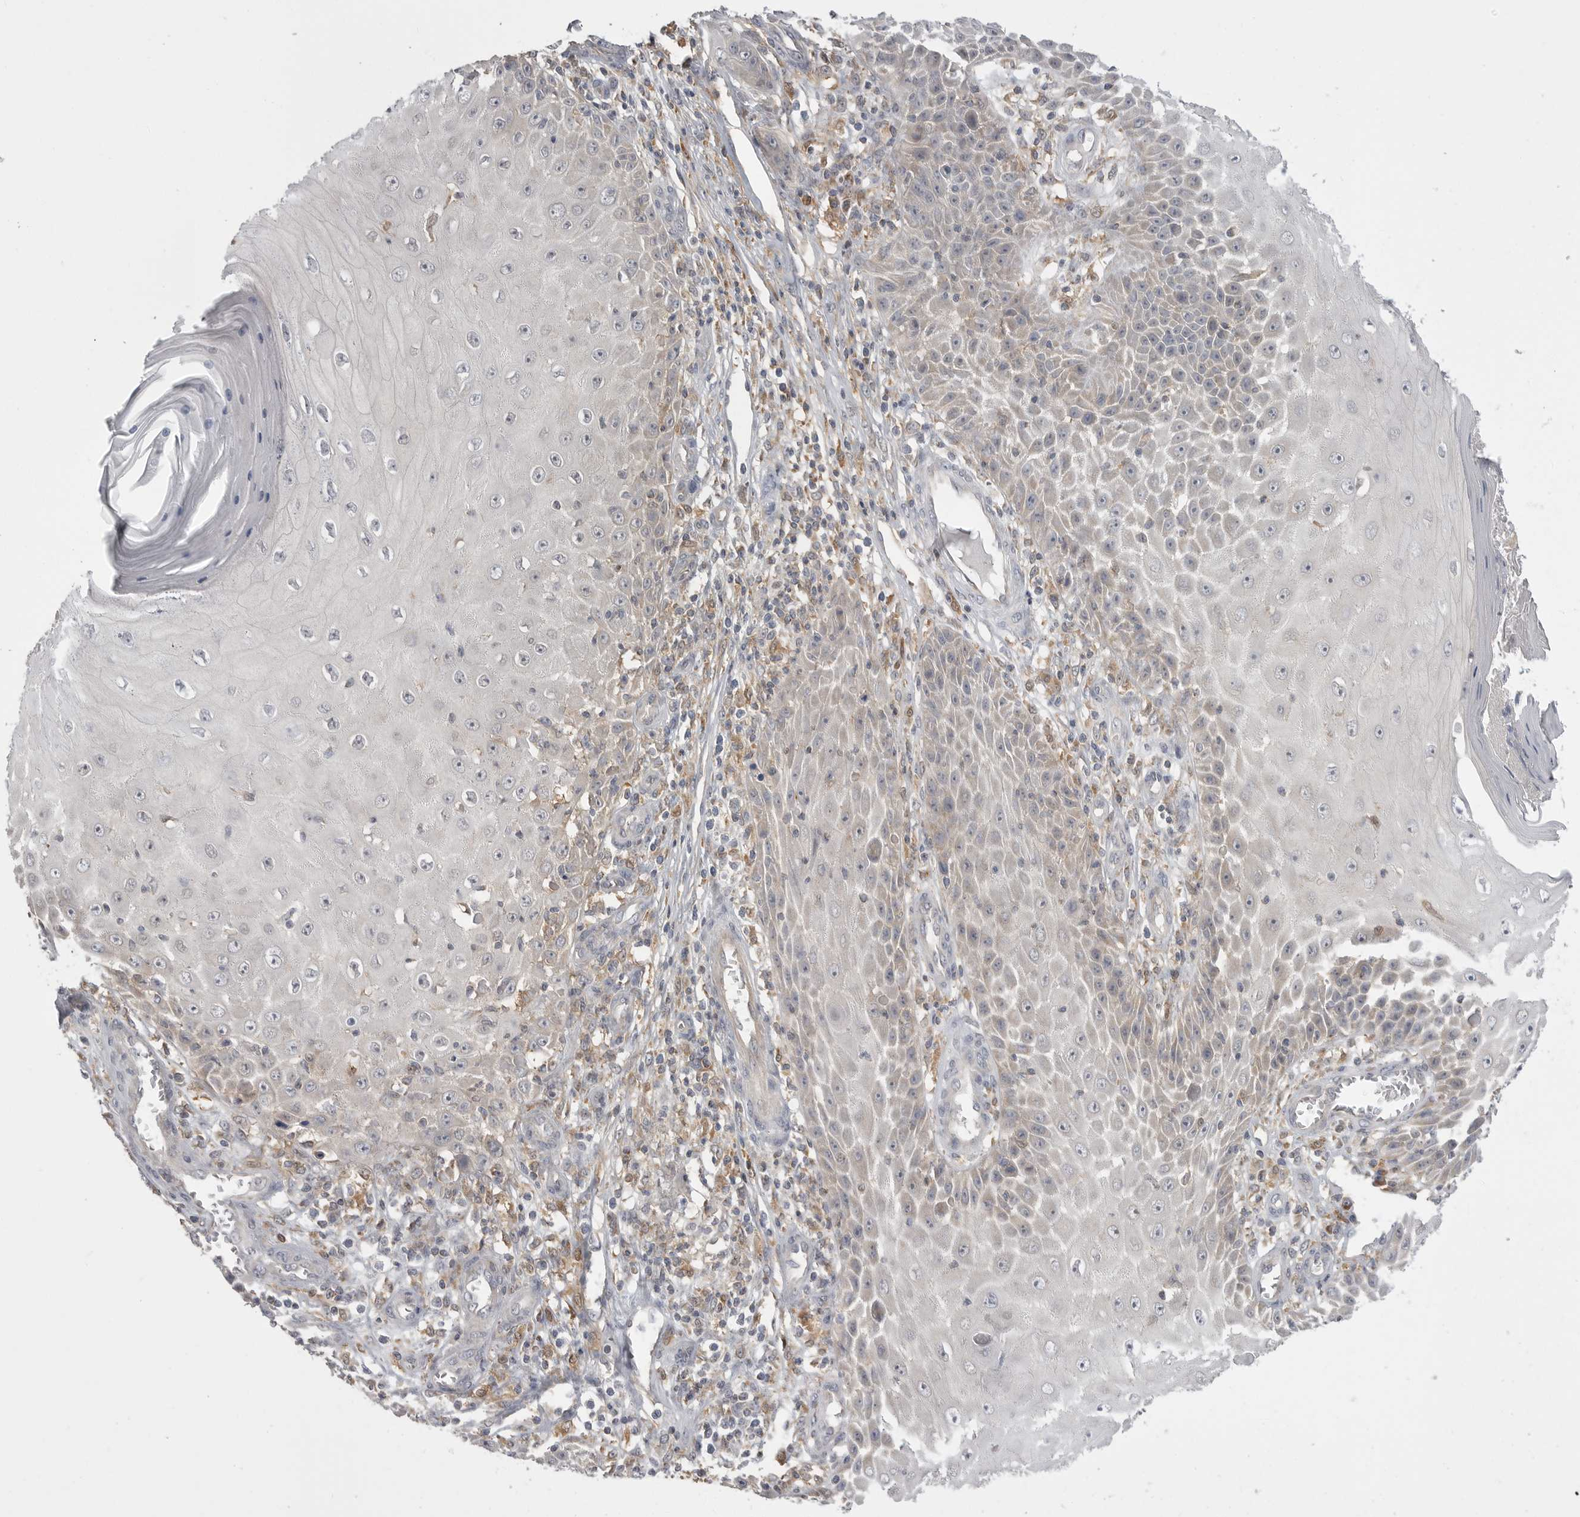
{"staining": {"intensity": "negative", "quantity": "none", "location": "none"}, "tissue": "skin cancer", "cell_type": "Tumor cells", "image_type": "cancer", "snomed": [{"axis": "morphology", "description": "Squamous cell carcinoma, NOS"}, {"axis": "topography", "description": "Skin"}], "caption": "Immunohistochemistry (IHC) of human skin cancer displays no positivity in tumor cells.", "gene": "KYAT3", "patient": {"sex": "female", "age": 73}}